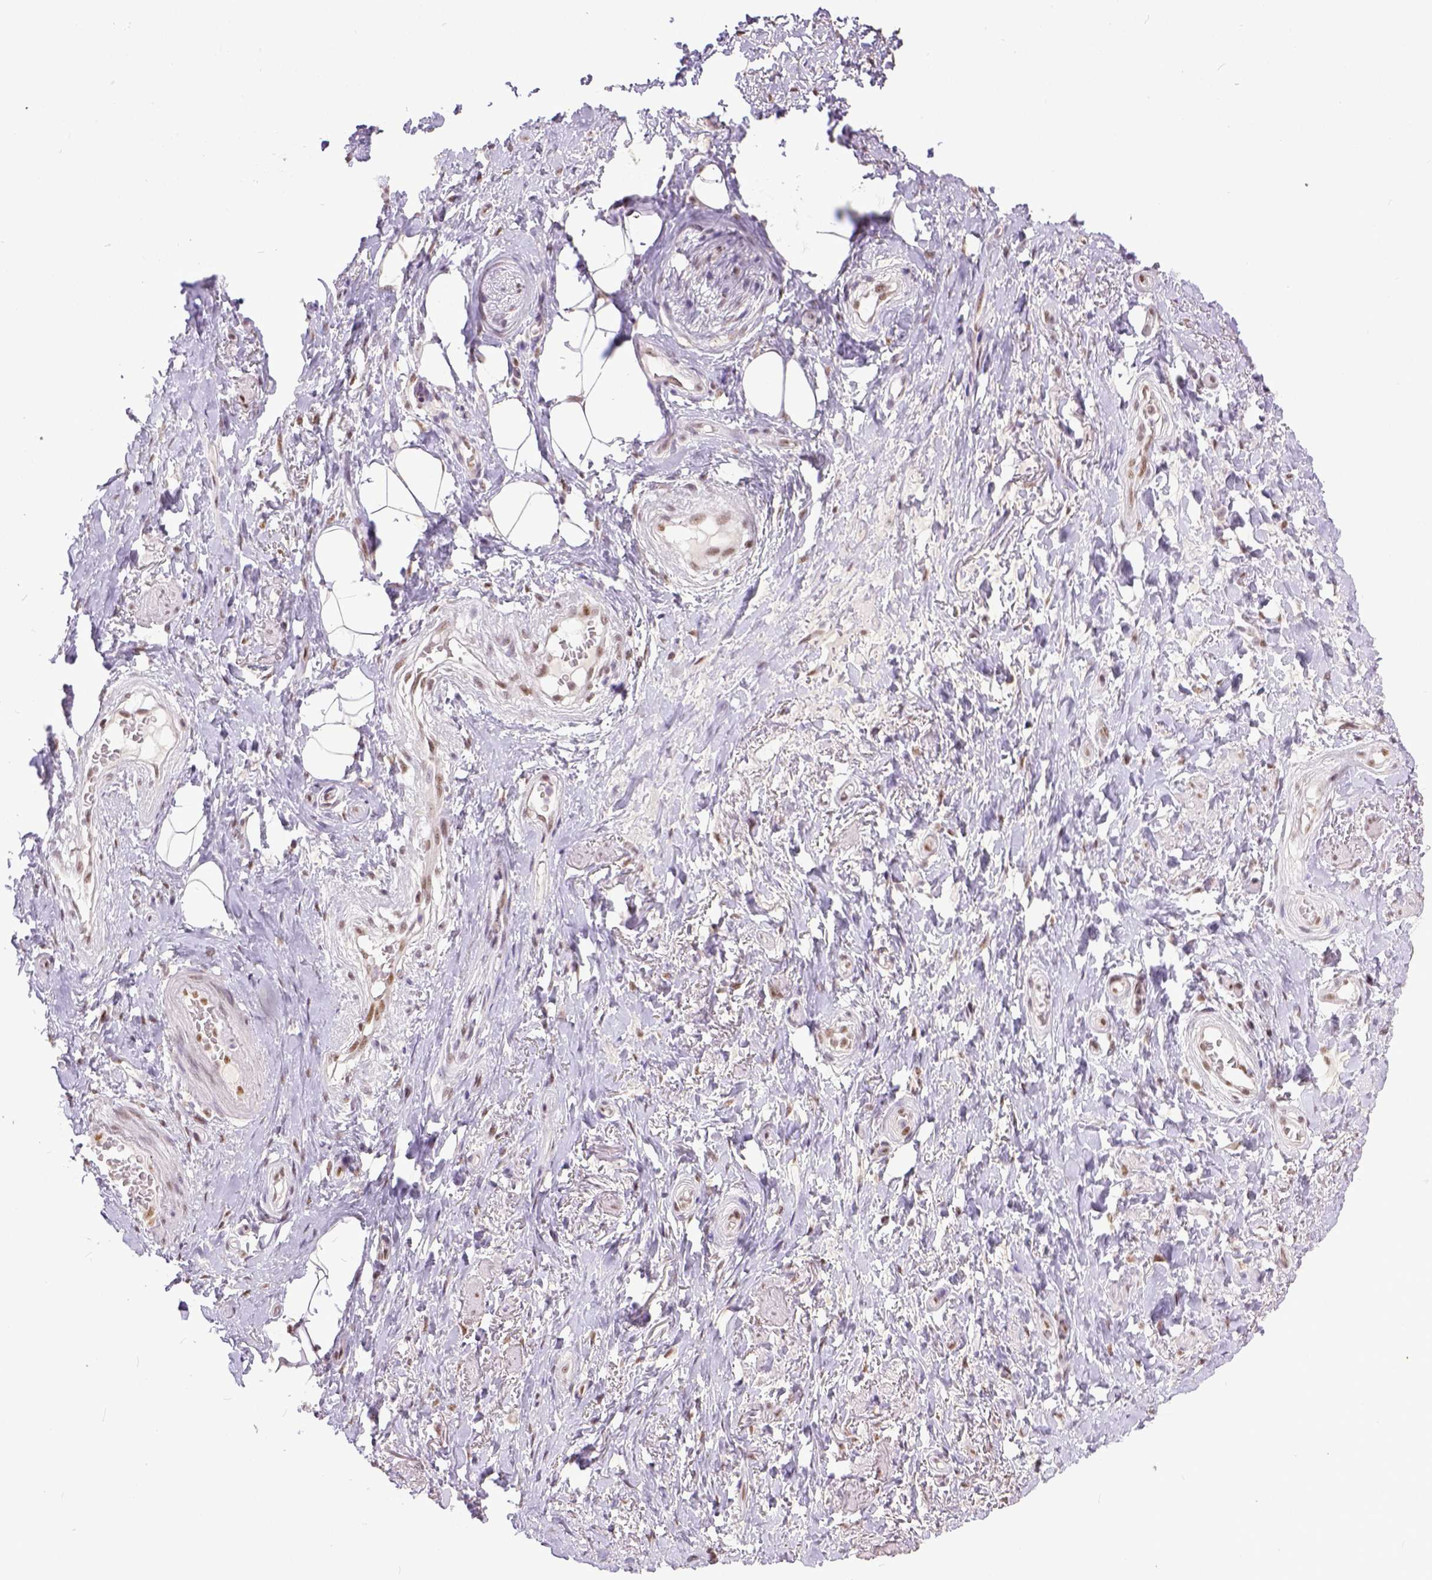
{"staining": {"intensity": "moderate", "quantity": ">75%", "location": "nuclear"}, "tissue": "adipose tissue", "cell_type": "Adipocytes", "image_type": "normal", "snomed": [{"axis": "morphology", "description": "Normal tissue, NOS"}, {"axis": "topography", "description": "Anal"}, {"axis": "topography", "description": "Peripheral nerve tissue"}], "caption": "Protein positivity by immunohistochemistry exhibits moderate nuclear staining in approximately >75% of adipocytes in normal adipose tissue. (IHC, brightfield microscopy, high magnification).", "gene": "ERCC1", "patient": {"sex": "male", "age": 53}}